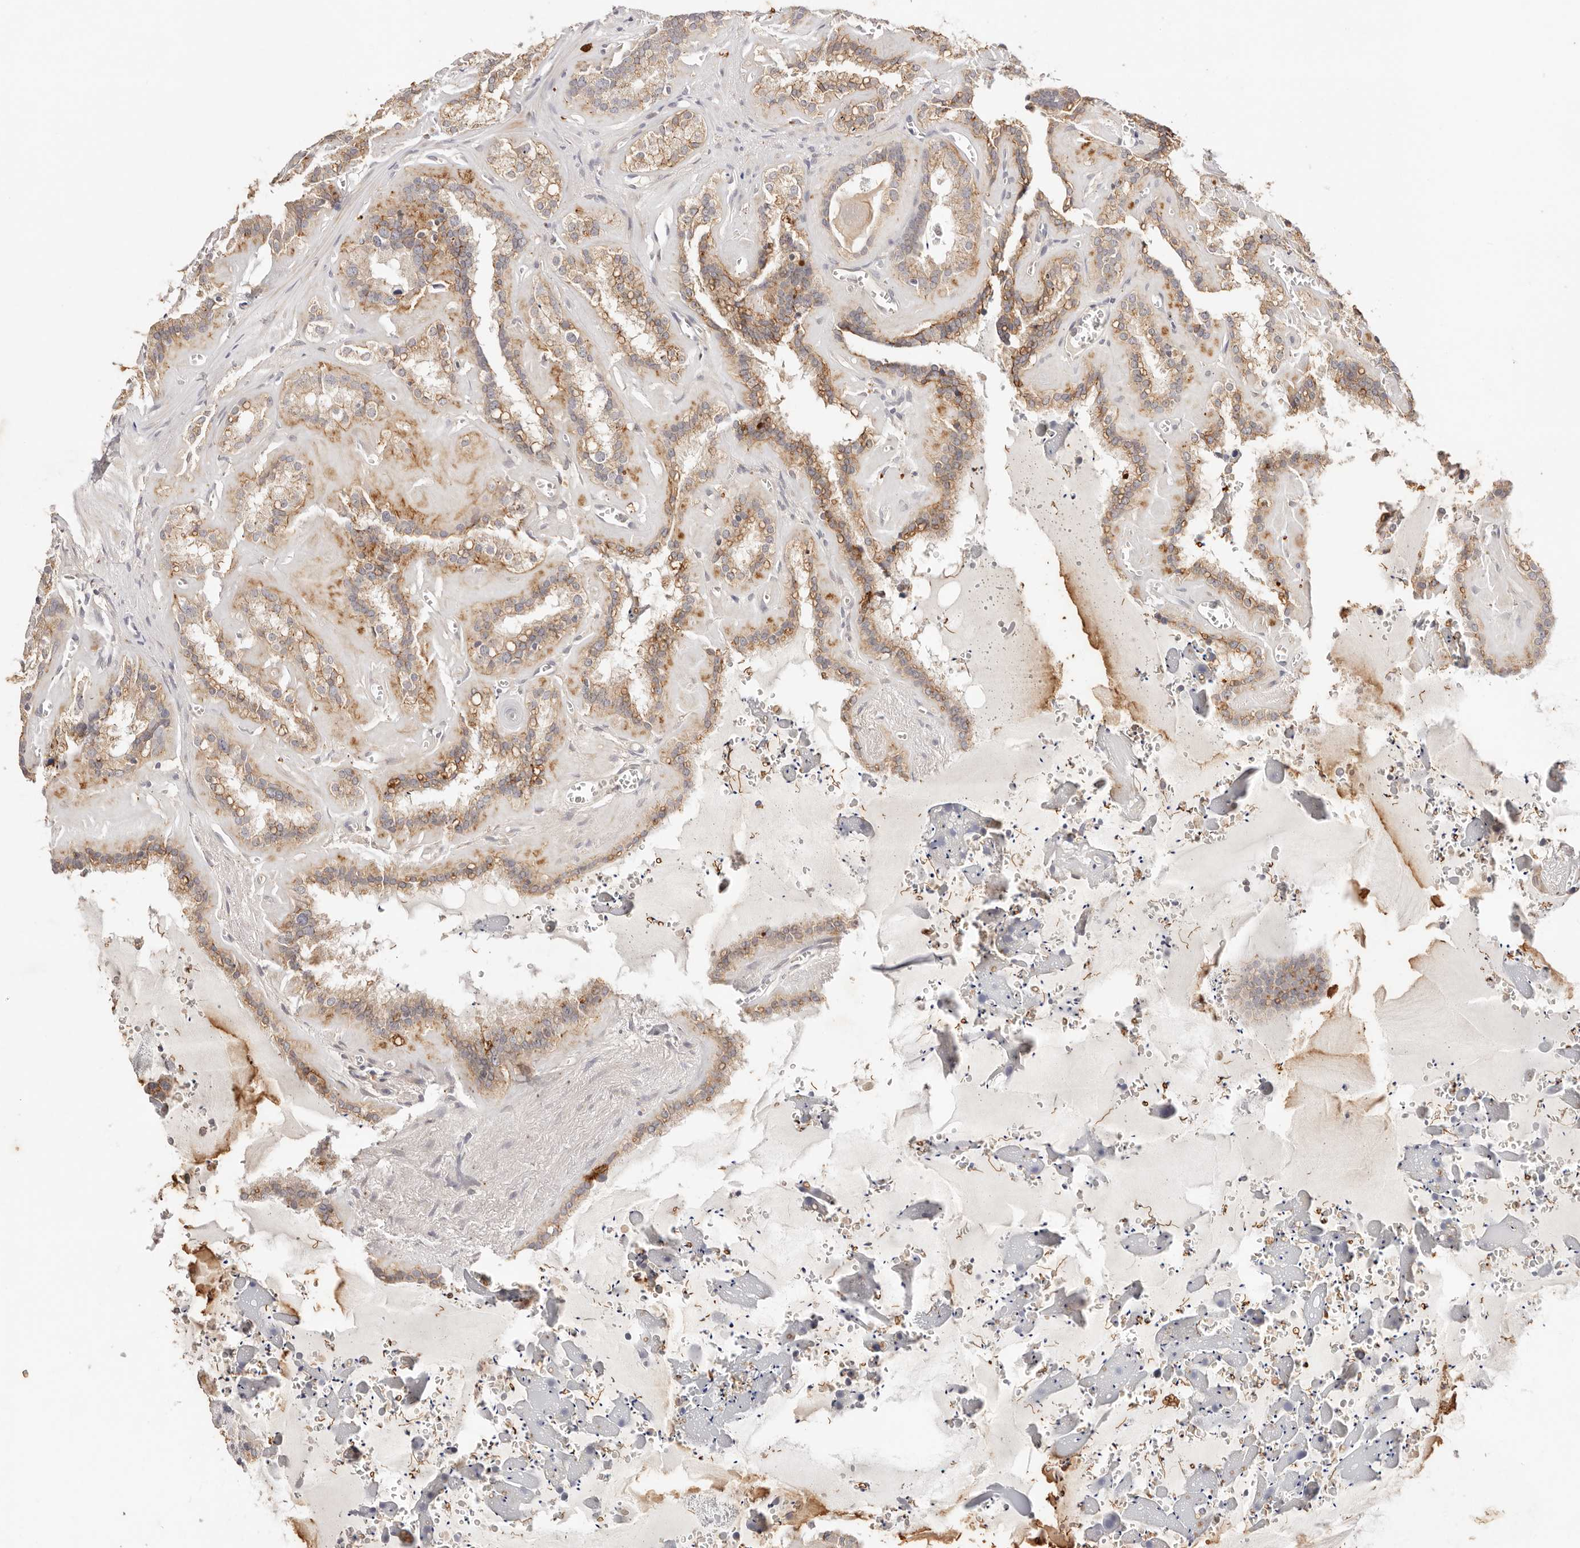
{"staining": {"intensity": "moderate", "quantity": ">75%", "location": "cytoplasmic/membranous"}, "tissue": "seminal vesicle", "cell_type": "Glandular cells", "image_type": "normal", "snomed": [{"axis": "morphology", "description": "Normal tissue, NOS"}, {"axis": "topography", "description": "Prostate"}, {"axis": "topography", "description": "Seminal veicle"}], "caption": "Immunohistochemical staining of normal seminal vesicle shows >75% levels of moderate cytoplasmic/membranous protein positivity in about >75% of glandular cells. Nuclei are stained in blue.", "gene": "CXADR", "patient": {"sex": "male", "age": 59}}